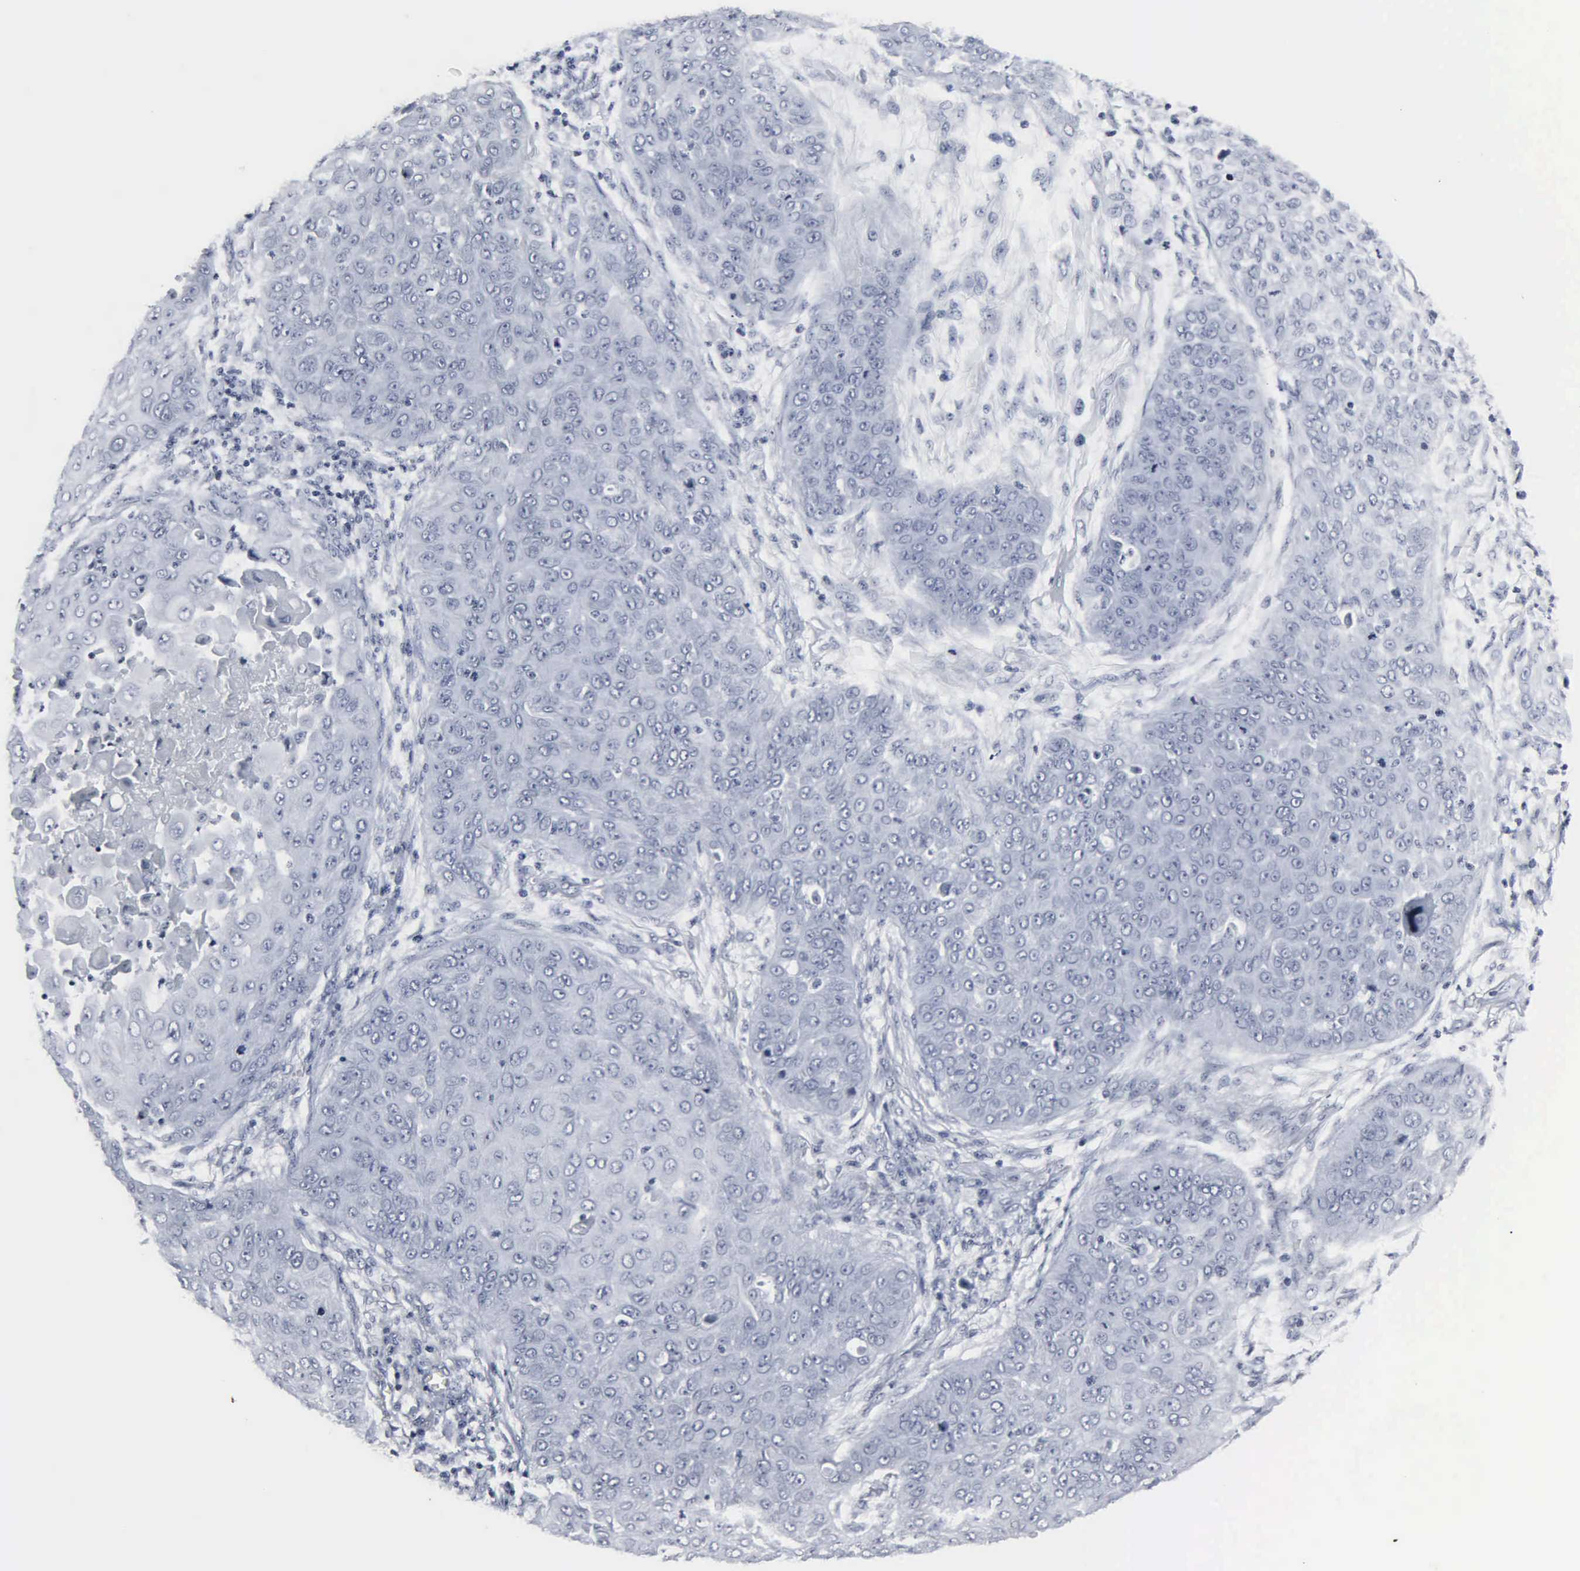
{"staining": {"intensity": "negative", "quantity": "none", "location": "none"}, "tissue": "skin cancer", "cell_type": "Tumor cells", "image_type": "cancer", "snomed": [{"axis": "morphology", "description": "Squamous cell carcinoma, NOS"}, {"axis": "topography", "description": "Skin"}], "caption": "An image of human squamous cell carcinoma (skin) is negative for staining in tumor cells.", "gene": "DGCR2", "patient": {"sex": "male", "age": 82}}